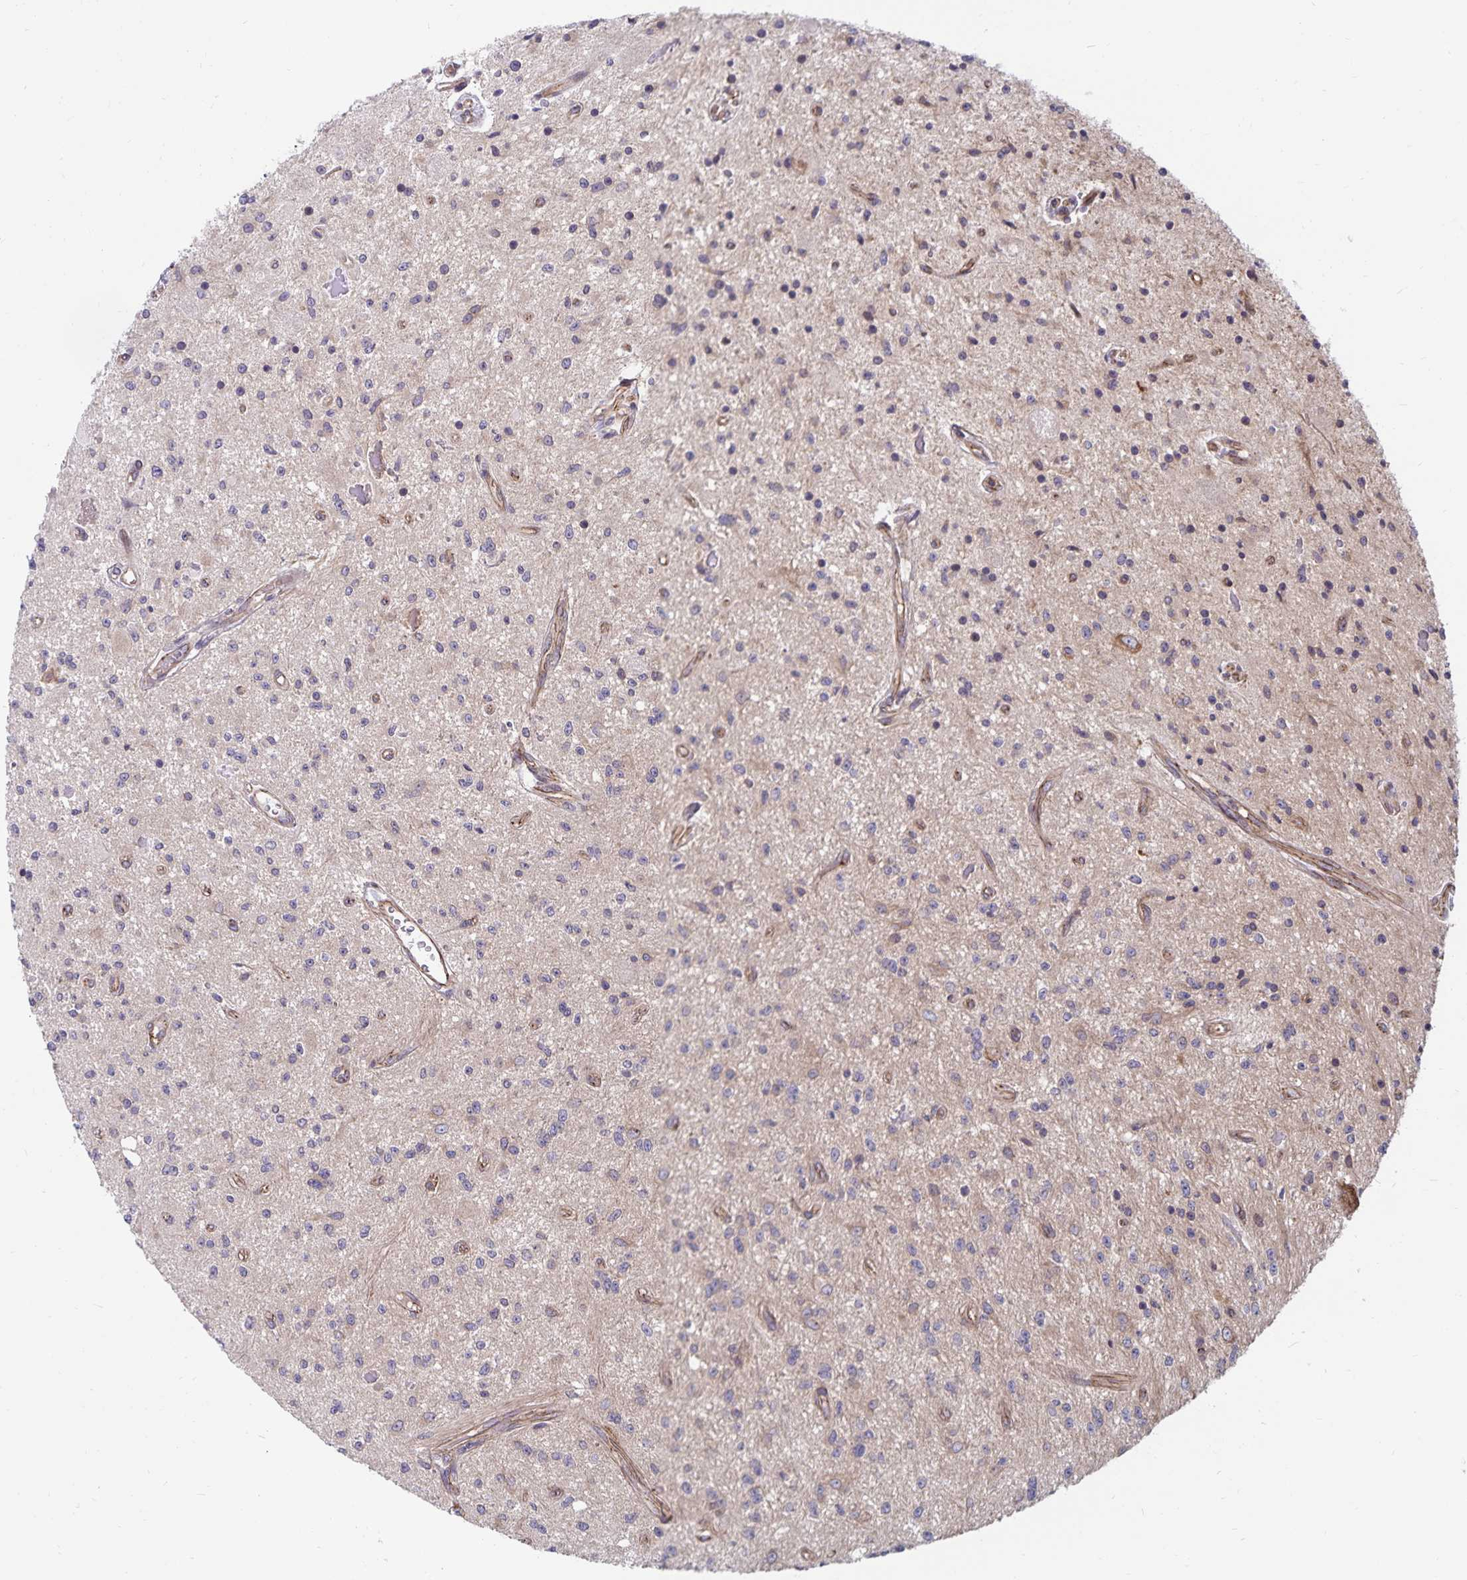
{"staining": {"intensity": "weak", "quantity": "25%-75%", "location": "cytoplasmic/membranous,nuclear"}, "tissue": "glioma", "cell_type": "Tumor cells", "image_type": "cancer", "snomed": [{"axis": "morphology", "description": "Glioma, malignant, Low grade"}, {"axis": "topography", "description": "Cerebellum"}], "caption": "DAB immunohistochemical staining of human glioma exhibits weak cytoplasmic/membranous and nuclear protein expression in approximately 25%-75% of tumor cells.", "gene": "SEC62", "patient": {"sex": "female", "age": 14}}